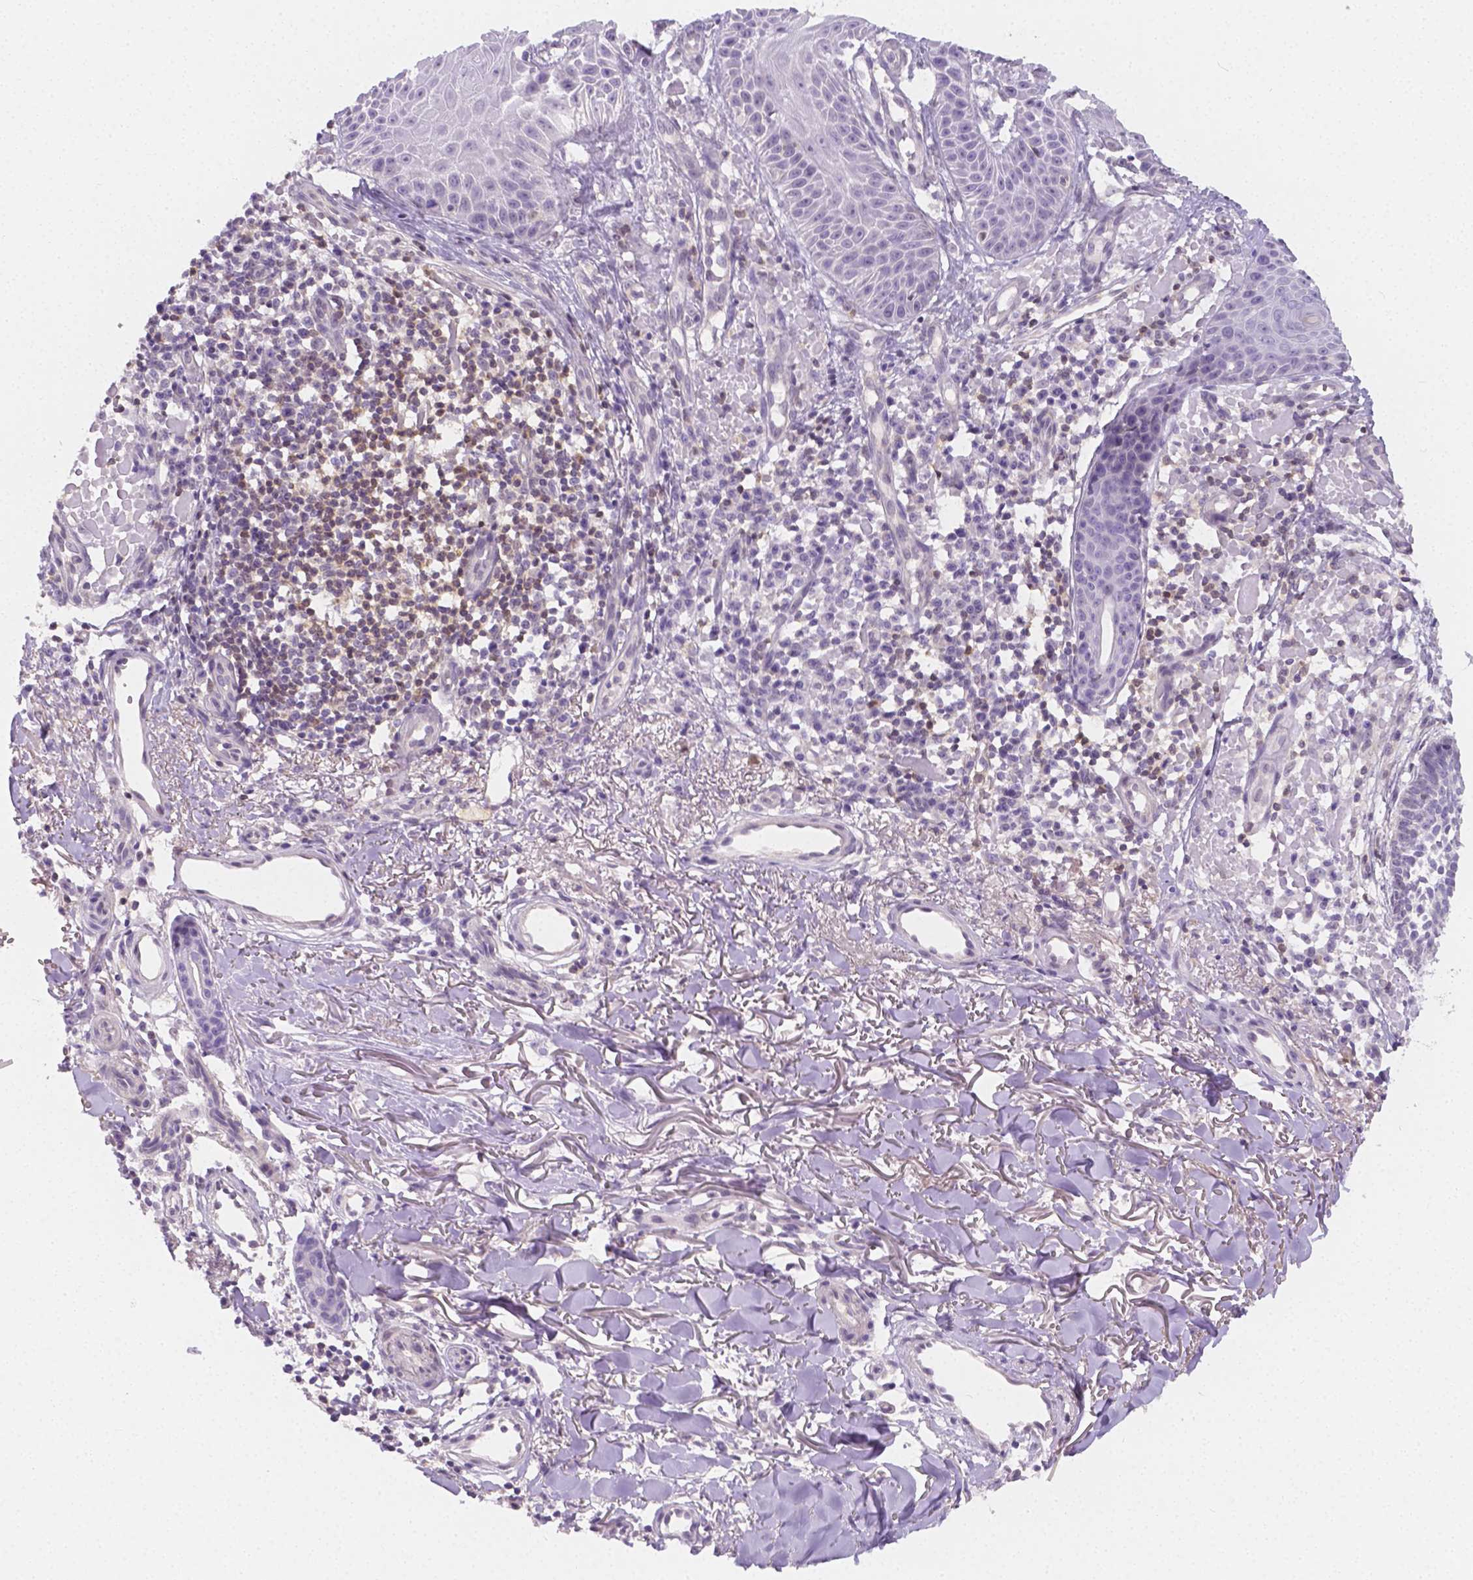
{"staining": {"intensity": "negative", "quantity": "none", "location": "none"}, "tissue": "skin cancer", "cell_type": "Tumor cells", "image_type": "cancer", "snomed": [{"axis": "morphology", "description": "Basal cell carcinoma"}, {"axis": "topography", "description": "Skin"}], "caption": "This is a histopathology image of IHC staining of basal cell carcinoma (skin), which shows no positivity in tumor cells. The staining was performed using DAB to visualize the protein expression in brown, while the nuclei were stained in blue with hematoxylin (Magnification: 20x).", "gene": "SGTB", "patient": {"sex": "male", "age": 88}}